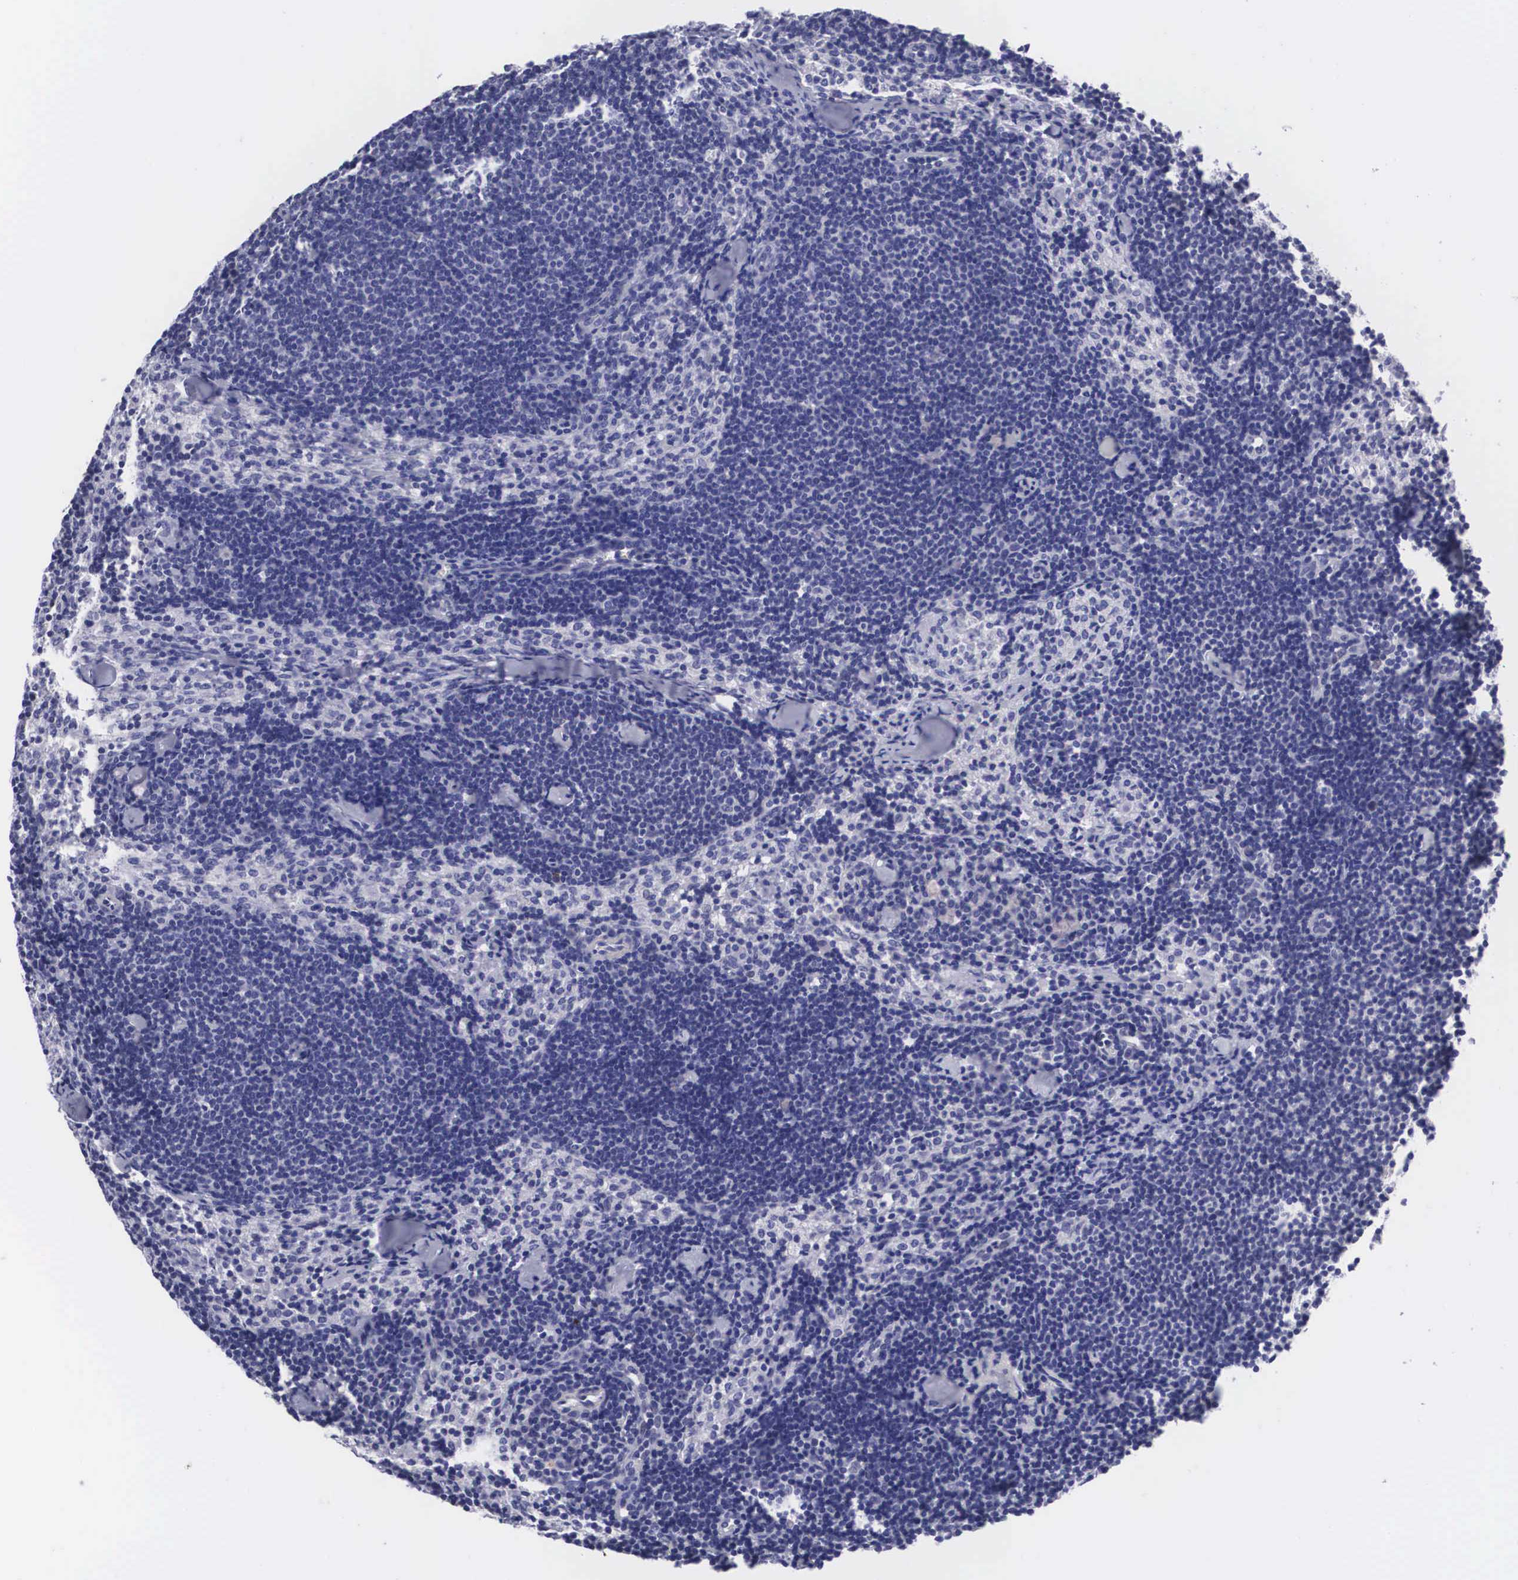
{"staining": {"intensity": "moderate", "quantity": "<25%", "location": "cytoplasmic/membranous,nuclear"}, "tissue": "lymph node", "cell_type": "Germinal center cells", "image_type": "normal", "snomed": [{"axis": "morphology", "description": "Normal tissue, NOS"}, {"axis": "topography", "description": "Lymph node"}], "caption": "Immunohistochemistry of benign lymph node shows low levels of moderate cytoplasmic/membranous,nuclear expression in approximately <25% of germinal center cells.", "gene": "SOX11", "patient": {"sex": "female", "age": 35}}